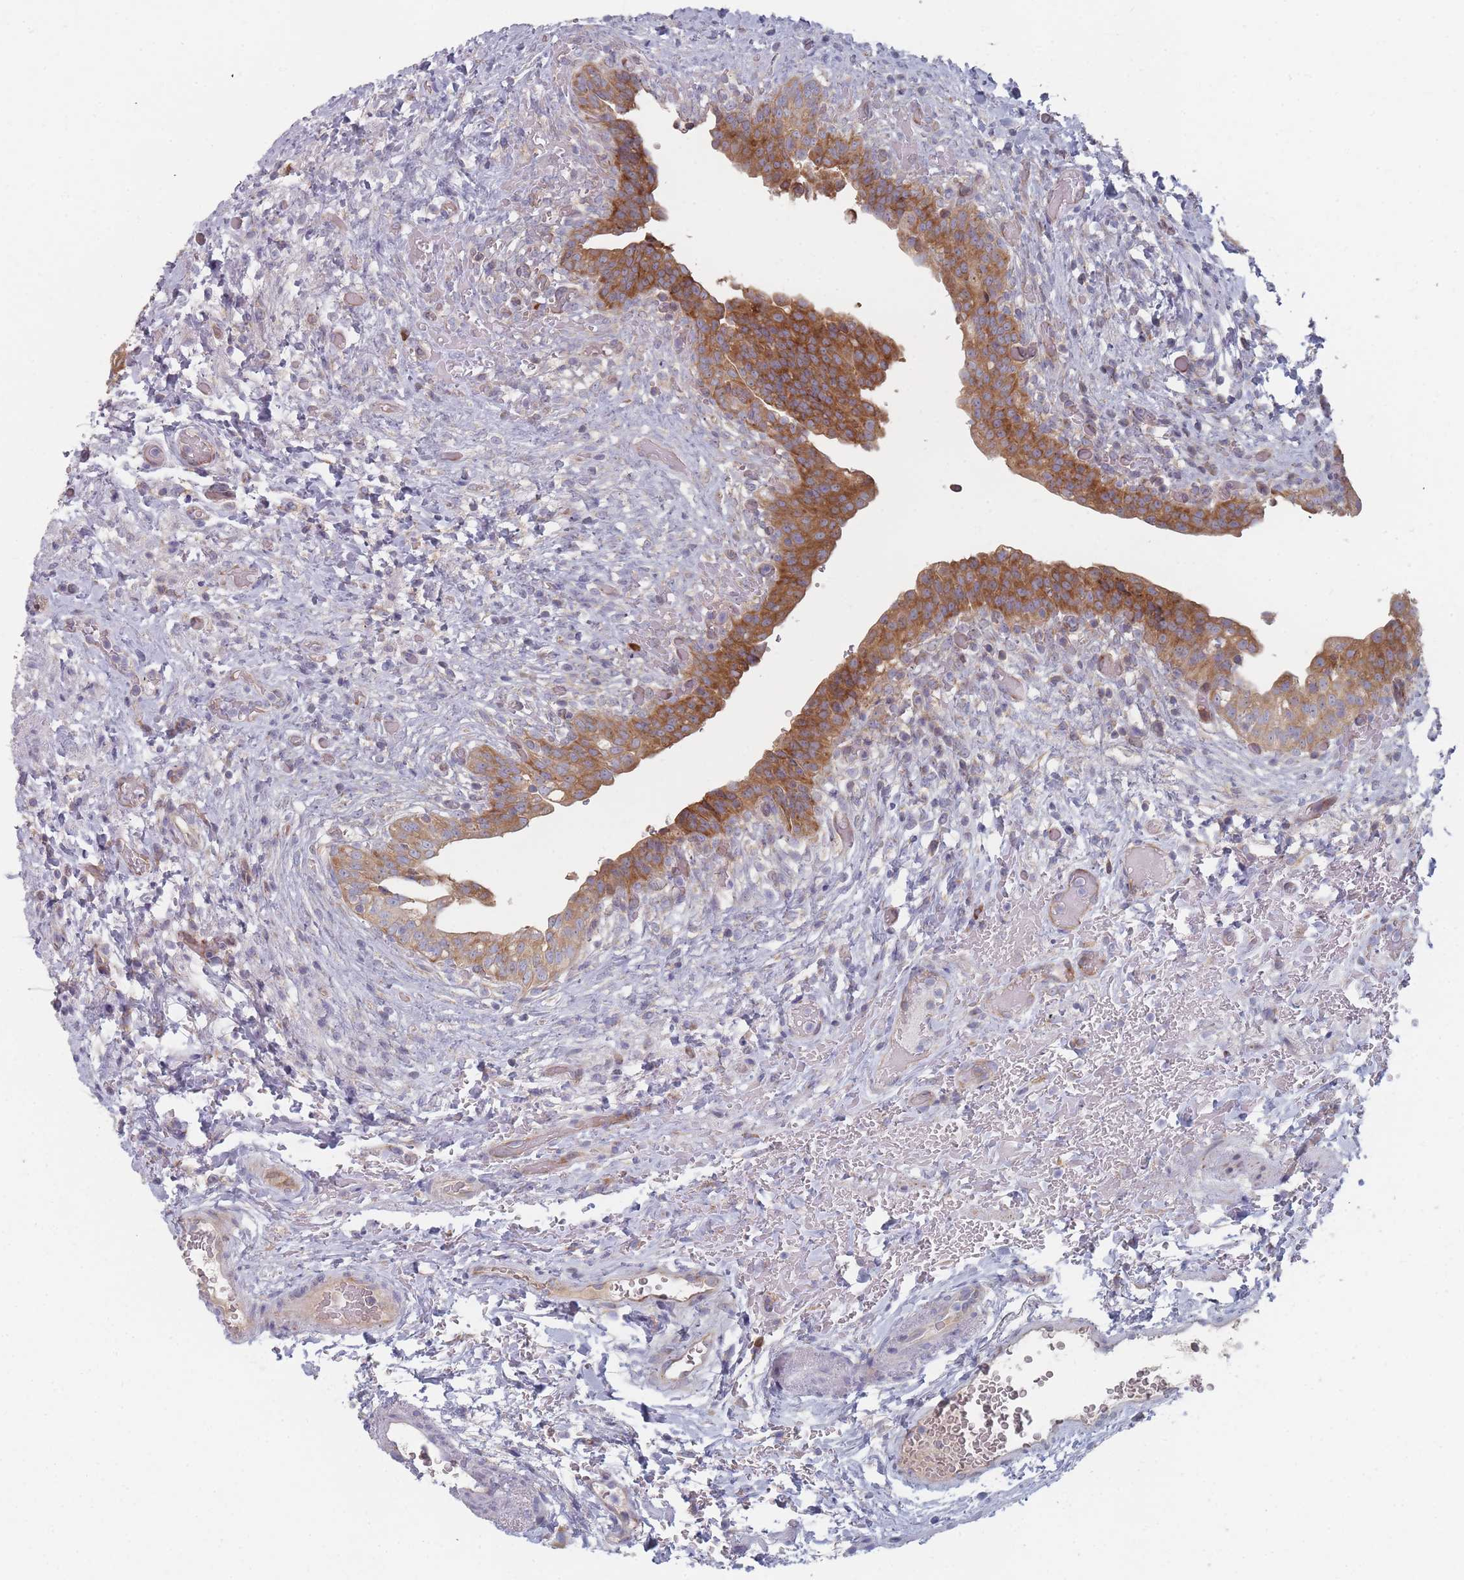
{"staining": {"intensity": "strong", "quantity": "25%-75%", "location": "cytoplasmic/membranous"}, "tissue": "urinary bladder", "cell_type": "Urothelial cells", "image_type": "normal", "snomed": [{"axis": "morphology", "description": "Normal tissue, NOS"}, {"axis": "topography", "description": "Urinary bladder"}], "caption": "DAB immunohistochemical staining of unremarkable human urinary bladder displays strong cytoplasmic/membranous protein staining in about 25%-75% of urothelial cells.", "gene": "CACNG5", "patient": {"sex": "male", "age": 69}}